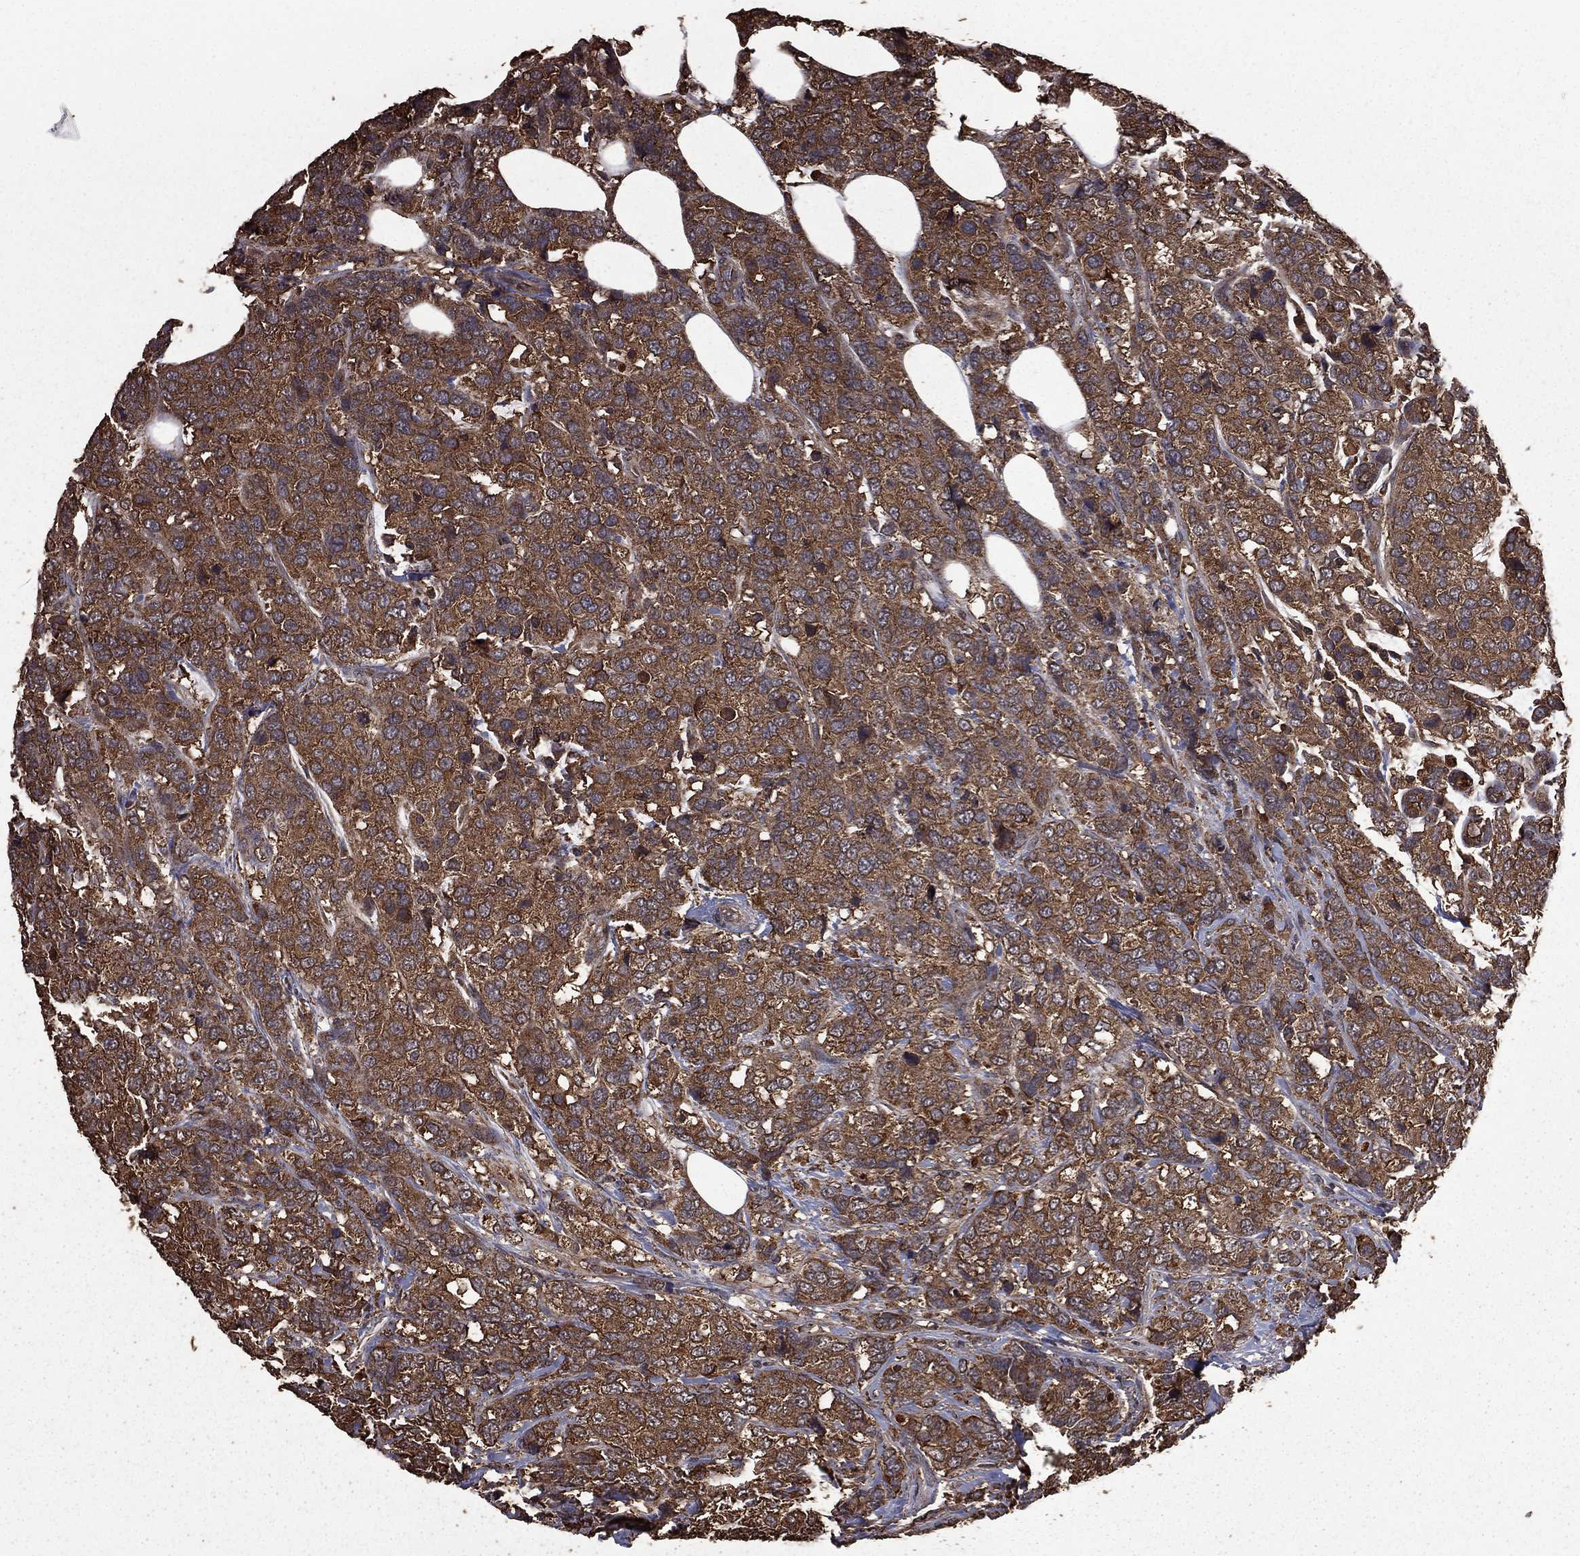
{"staining": {"intensity": "moderate", "quantity": ">75%", "location": "cytoplasmic/membranous"}, "tissue": "breast cancer", "cell_type": "Tumor cells", "image_type": "cancer", "snomed": [{"axis": "morphology", "description": "Lobular carcinoma"}, {"axis": "topography", "description": "Breast"}], "caption": "Brown immunohistochemical staining in human lobular carcinoma (breast) demonstrates moderate cytoplasmic/membranous expression in about >75% of tumor cells.", "gene": "BIRC6", "patient": {"sex": "female", "age": 59}}